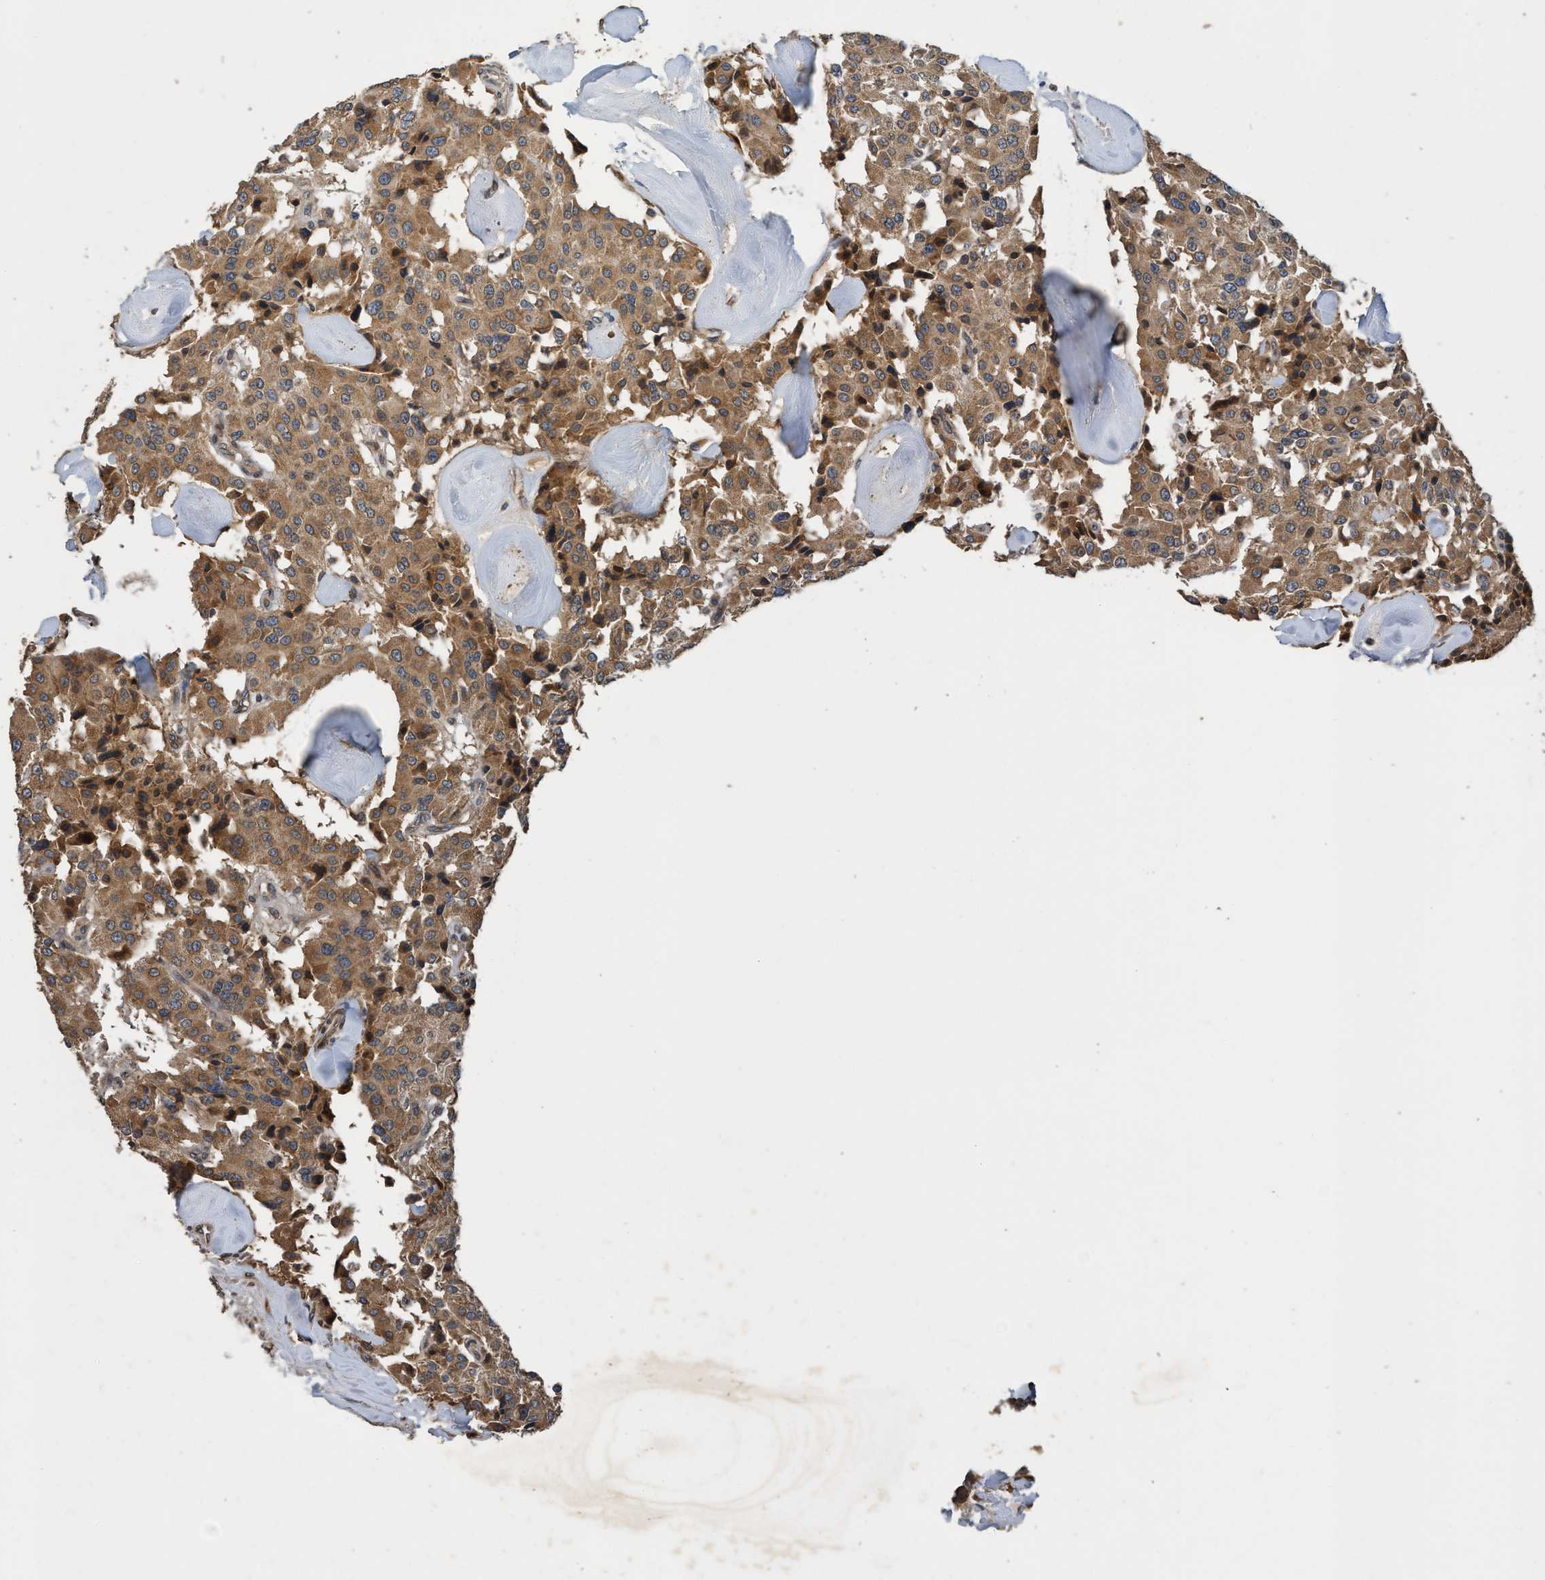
{"staining": {"intensity": "moderate", "quantity": ">75%", "location": "cytoplasmic/membranous"}, "tissue": "carcinoid", "cell_type": "Tumor cells", "image_type": "cancer", "snomed": [{"axis": "morphology", "description": "Carcinoid, malignant, NOS"}, {"axis": "topography", "description": "Lung"}], "caption": "Carcinoid was stained to show a protein in brown. There is medium levels of moderate cytoplasmic/membranous positivity in approximately >75% of tumor cells.", "gene": "MACC1", "patient": {"sex": "male", "age": 30}}